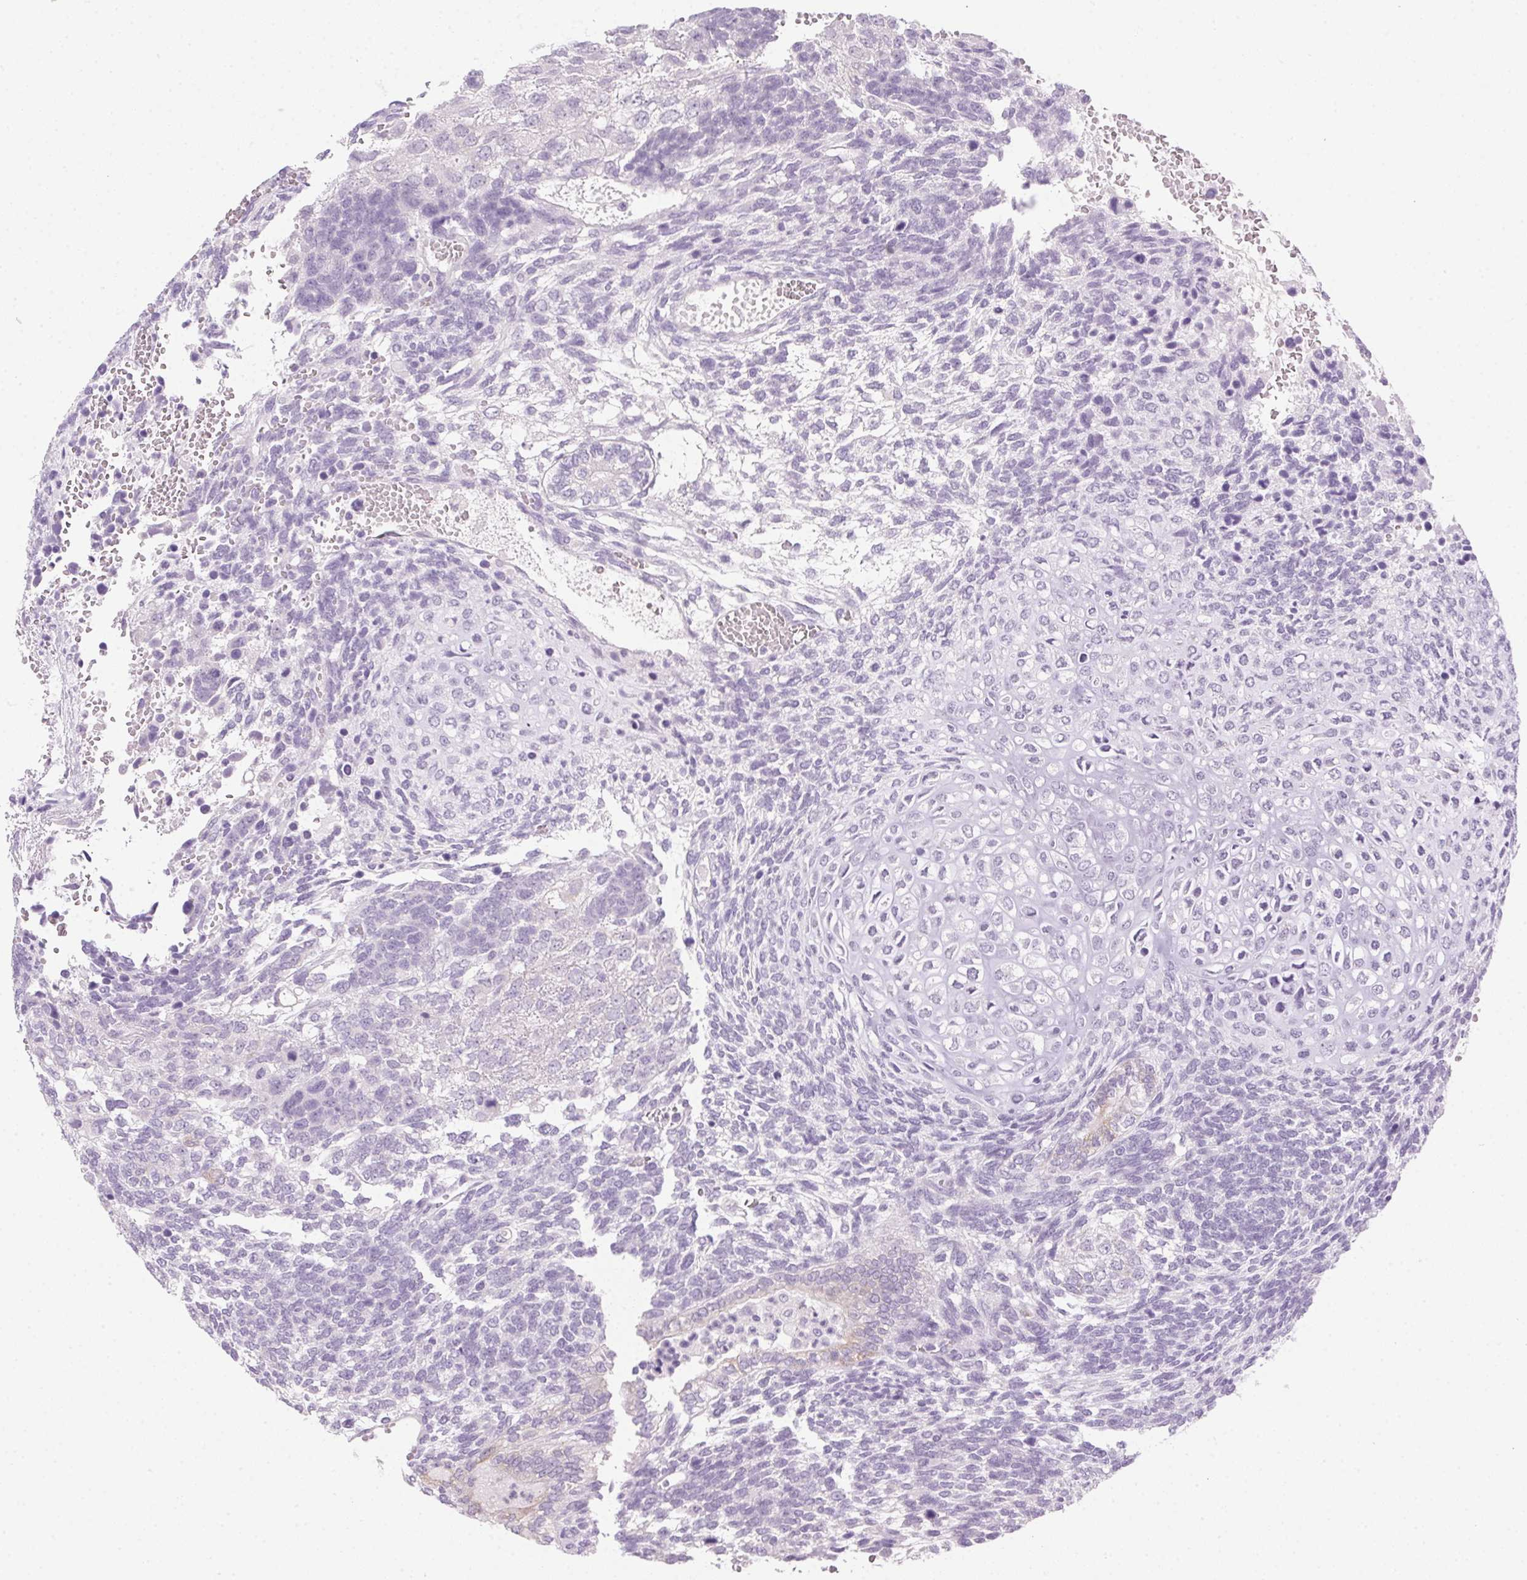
{"staining": {"intensity": "negative", "quantity": "none", "location": "none"}, "tissue": "testis cancer", "cell_type": "Tumor cells", "image_type": "cancer", "snomed": [{"axis": "morphology", "description": "Normal tissue, NOS"}, {"axis": "morphology", "description": "Carcinoma, Embryonal, NOS"}, {"axis": "topography", "description": "Testis"}, {"axis": "topography", "description": "Epididymis"}], "caption": "A high-resolution photomicrograph shows immunohistochemistry staining of testis embryonal carcinoma, which reveals no significant positivity in tumor cells.", "gene": "POPDC2", "patient": {"sex": "male", "age": 23}}